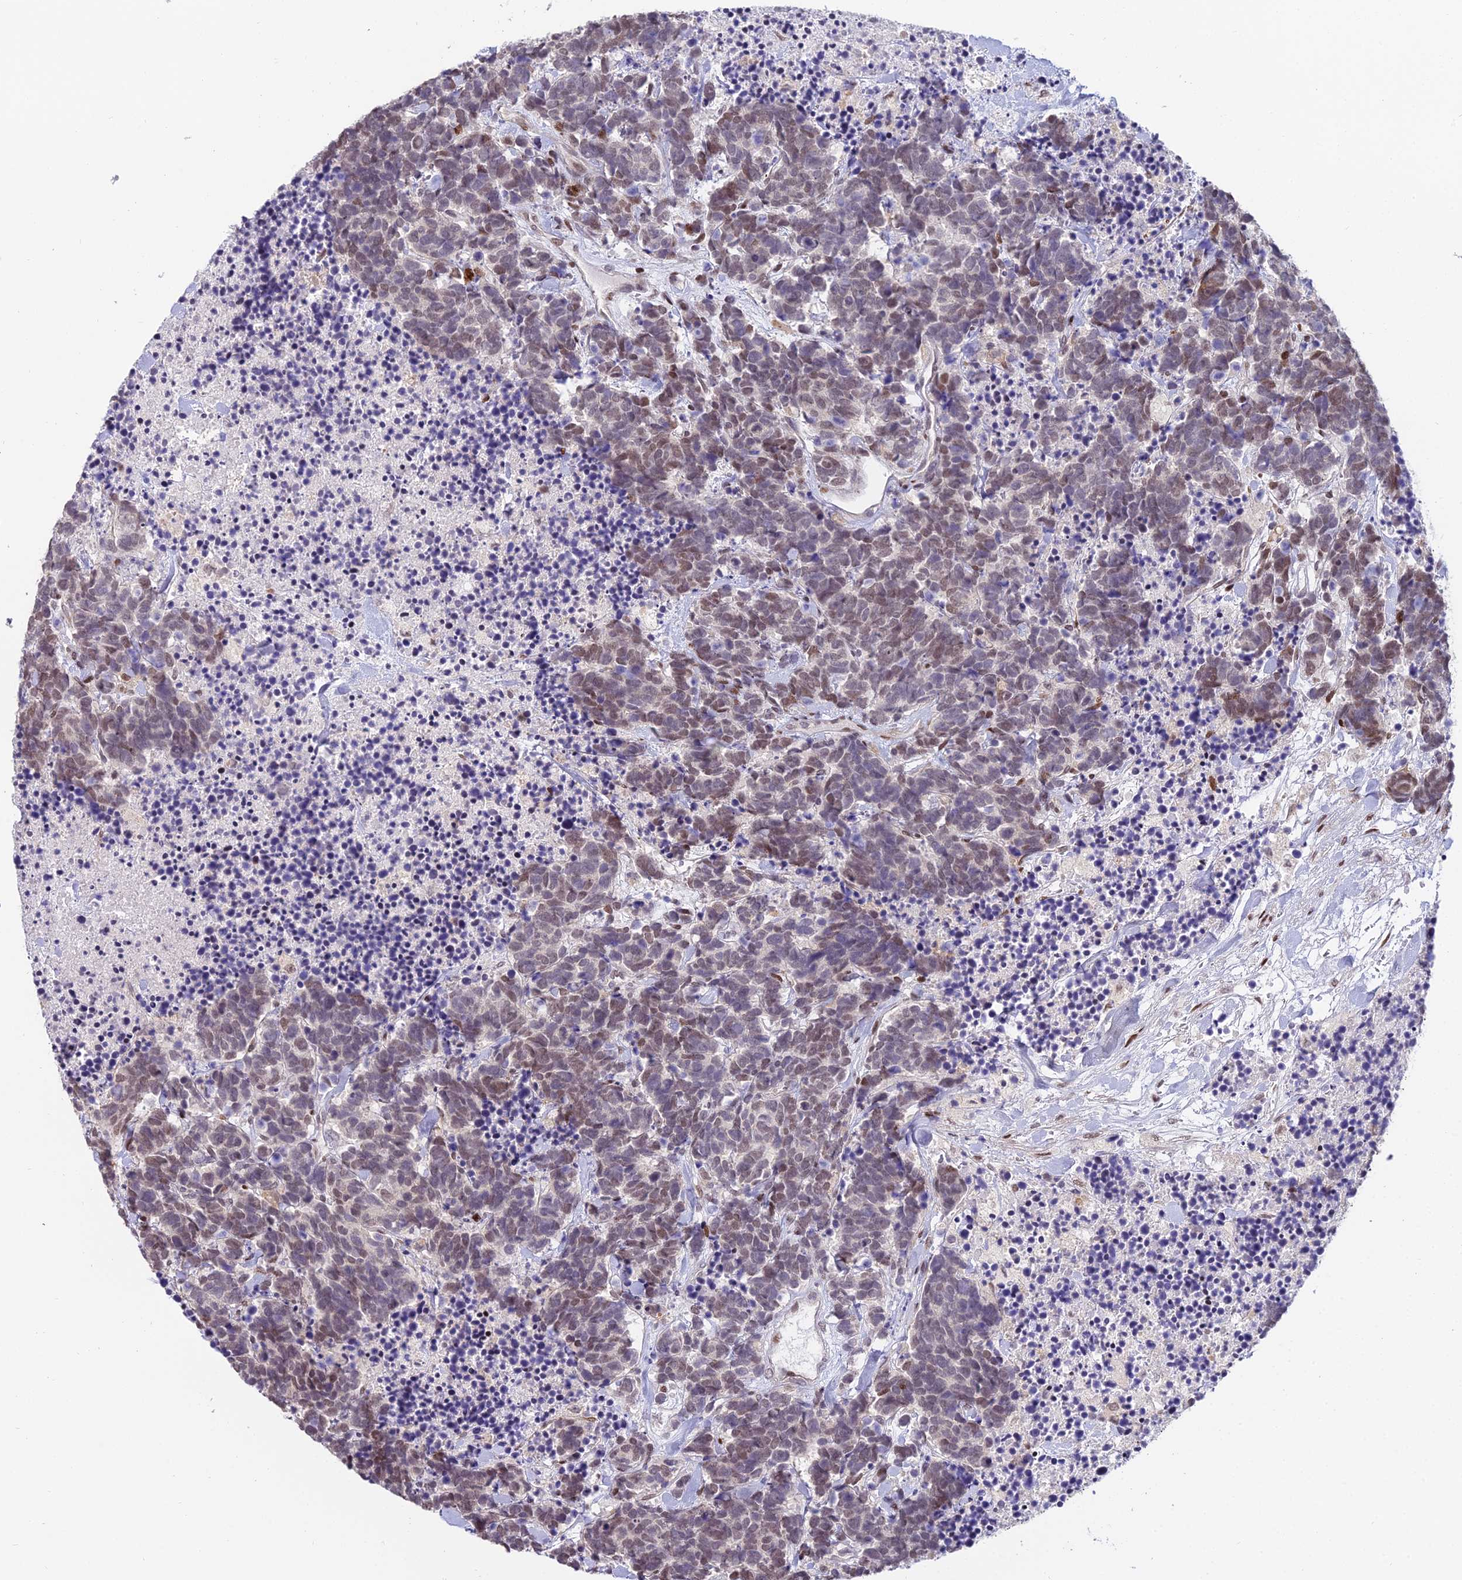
{"staining": {"intensity": "weak", "quantity": ">75%", "location": "cytoplasmic/membranous,nuclear"}, "tissue": "carcinoid", "cell_type": "Tumor cells", "image_type": "cancer", "snomed": [{"axis": "morphology", "description": "Carcinoma, NOS"}, {"axis": "morphology", "description": "Carcinoid, malignant, NOS"}, {"axis": "topography", "description": "Prostate"}], "caption": "DAB immunohistochemical staining of carcinoid reveals weak cytoplasmic/membranous and nuclear protein staining in approximately >75% of tumor cells. (DAB (3,3'-diaminobenzidine) = brown stain, brightfield microscopy at high magnification).", "gene": "ZNF707", "patient": {"sex": "male", "age": 57}}